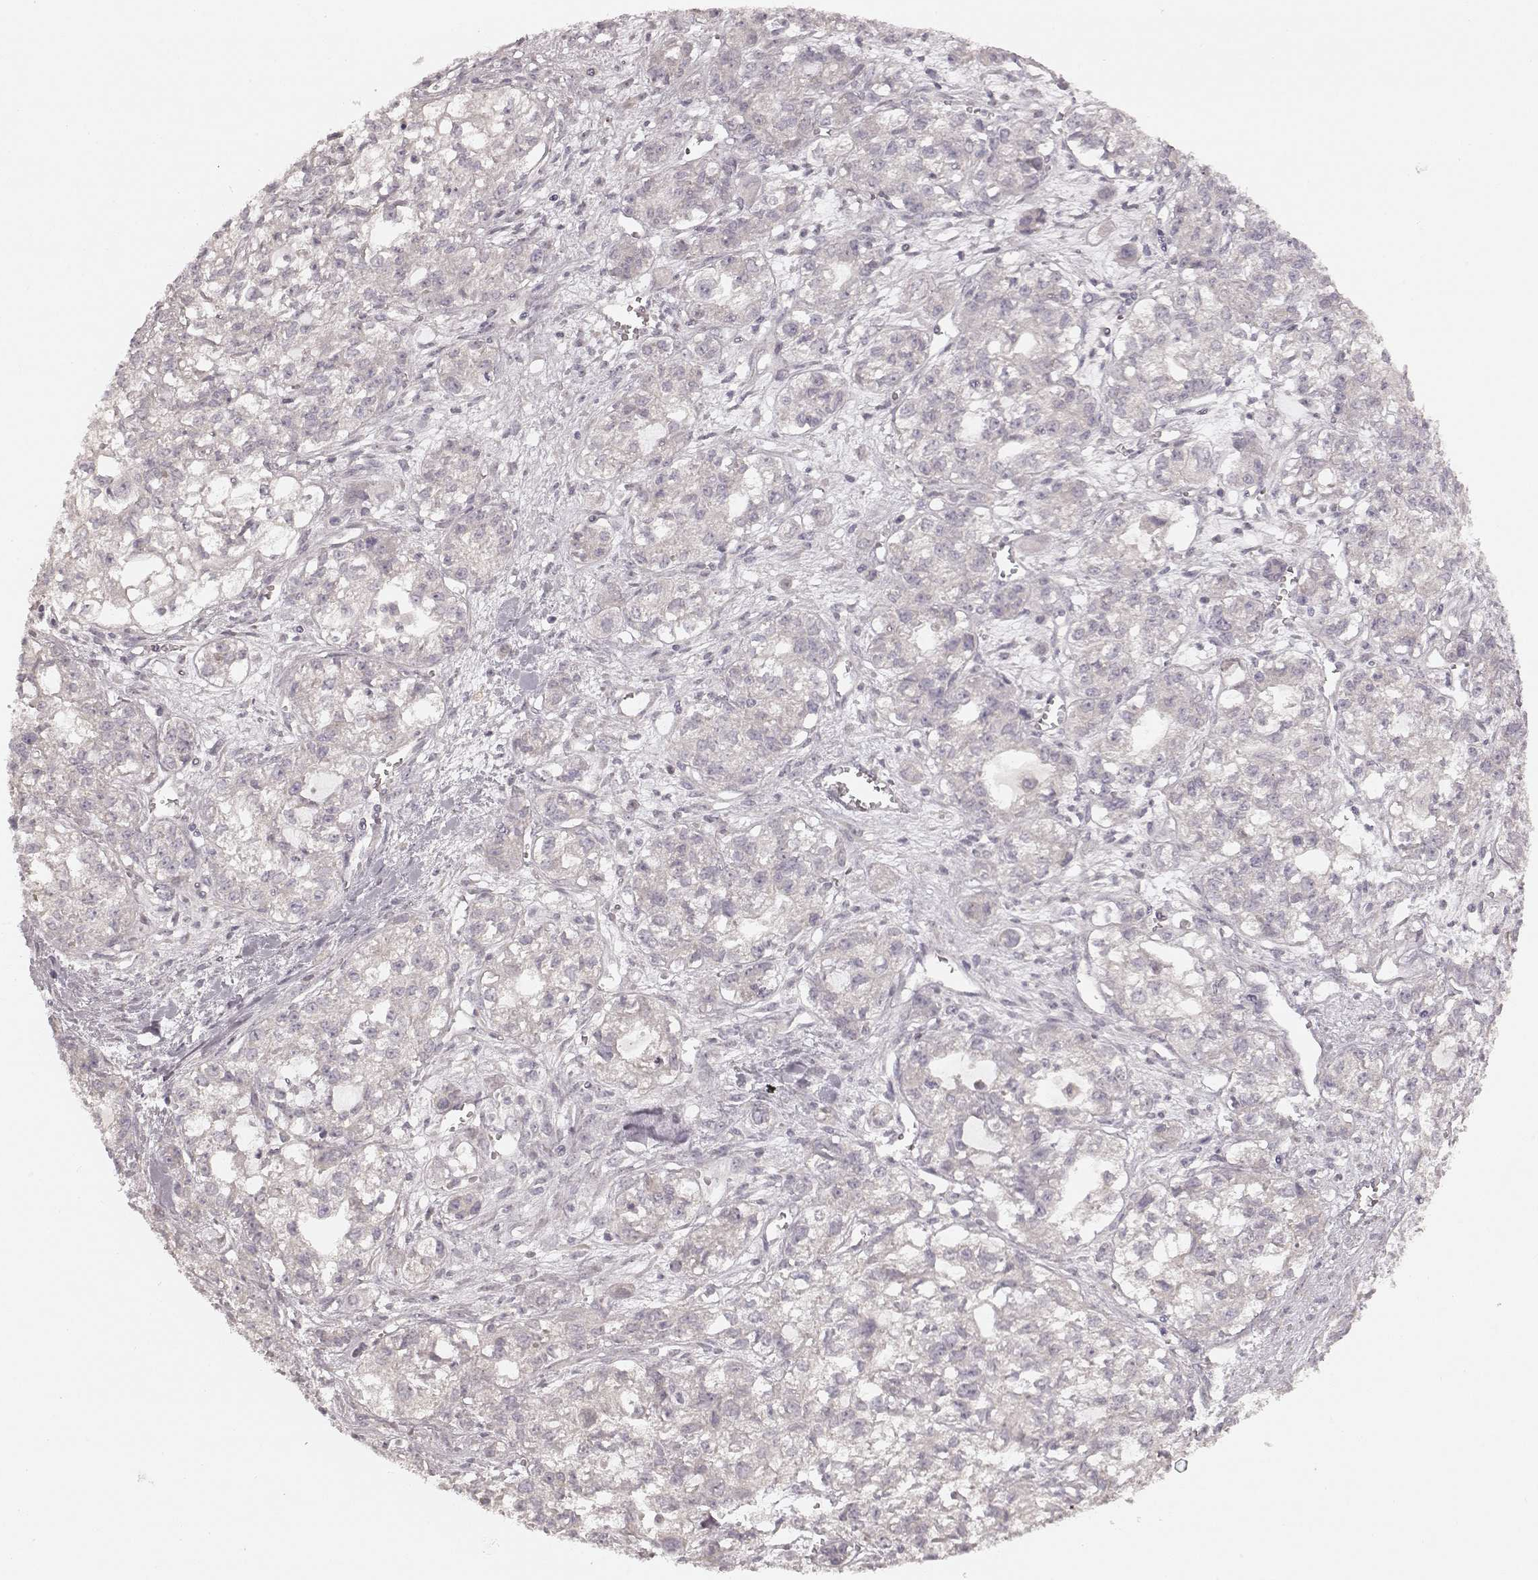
{"staining": {"intensity": "negative", "quantity": "none", "location": "none"}, "tissue": "ovarian cancer", "cell_type": "Tumor cells", "image_type": "cancer", "snomed": [{"axis": "morphology", "description": "Carcinoma, endometroid"}, {"axis": "topography", "description": "Ovary"}], "caption": "Immunohistochemistry photomicrograph of neoplastic tissue: human endometroid carcinoma (ovarian) stained with DAB shows no significant protein expression in tumor cells.", "gene": "KCNJ9", "patient": {"sex": "female", "age": 64}}